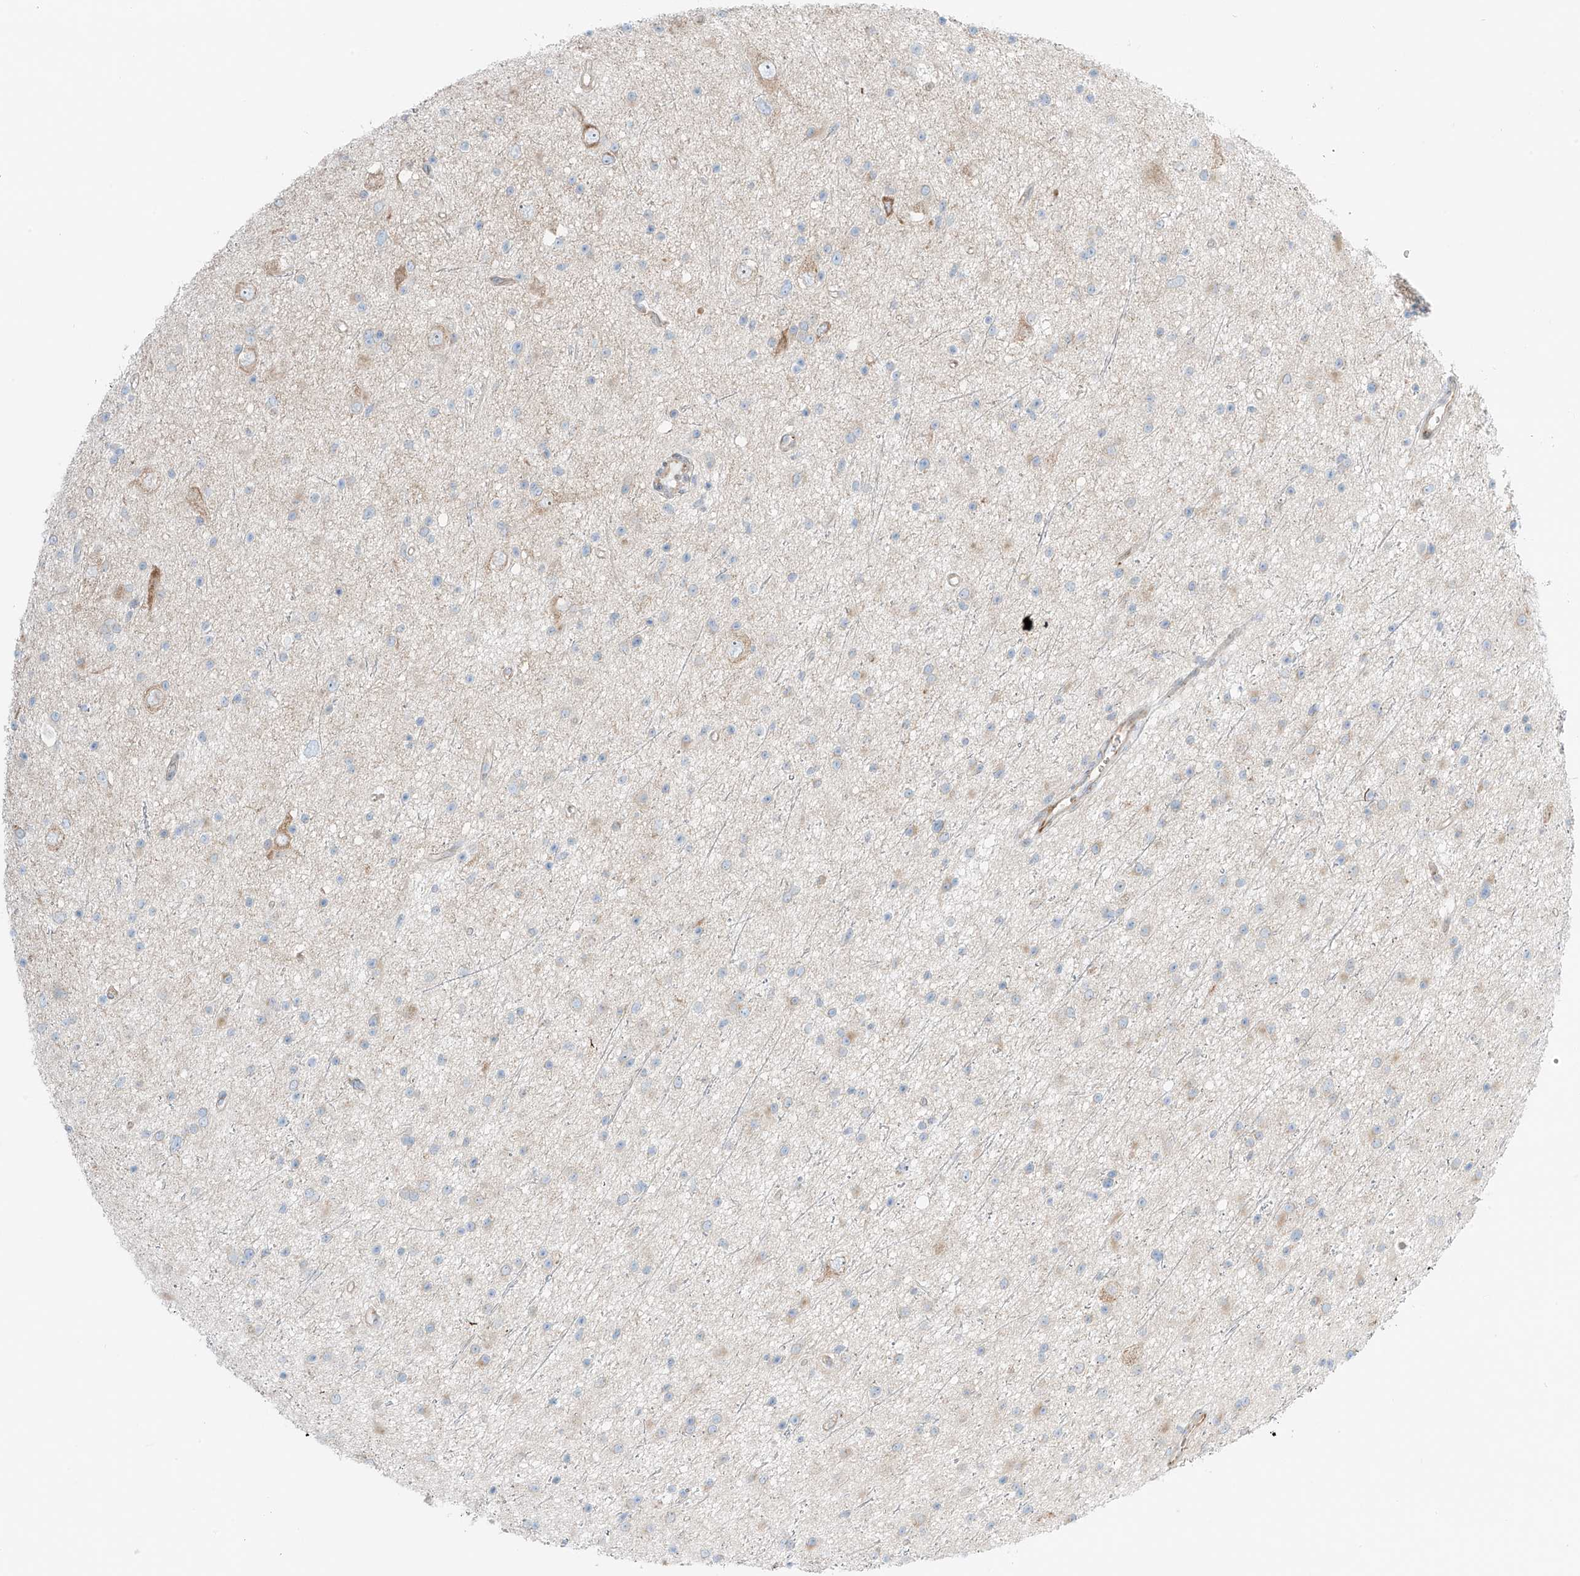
{"staining": {"intensity": "negative", "quantity": "none", "location": "none"}, "tissue": "glioma", "cell_type": "Tumor cells", "image_type": "cancer", "snomed": [{"axis": "morphology", "description": "Glioma, malignant, Low grade"}, {"axis": "topography", "description": "Cerebral cortex"}], "caption": "This is an immunohistochemistry (IHC) image of malignant low-grade glioma. There is no staining in tumor cells.", "gene": "EIPR1", "patient": {"sex": "female", "age": 39}}